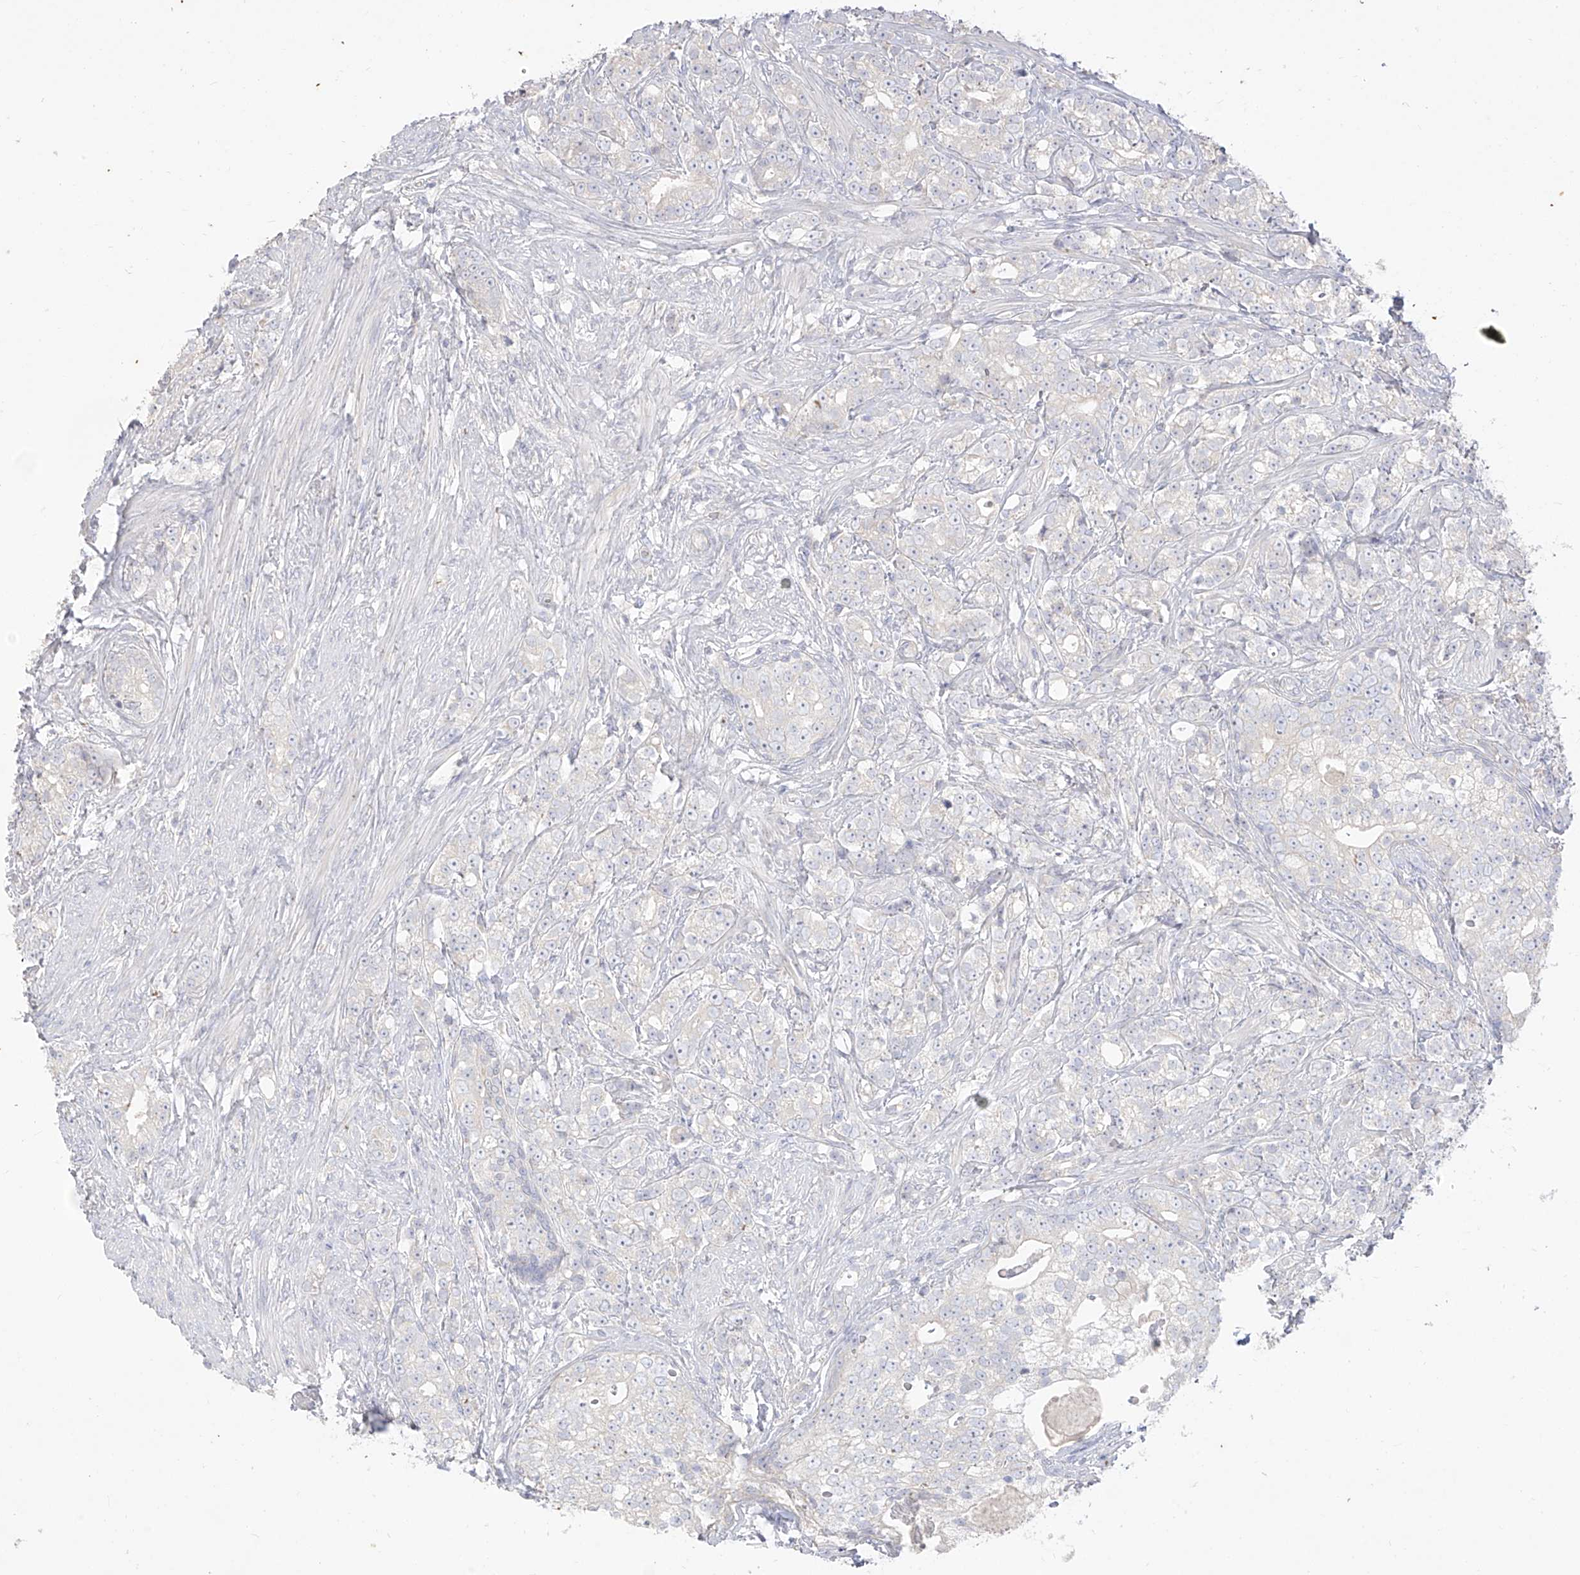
{"staining": {"intensity": "negative", "quantity": "none", "location": "none"}, "tissue": "prostate cancer", "cell_type": "Tumor cells", "image_type": "cancer", "snomed": [{"axis": "morphology", "description": "Adenocarcinoma, High grade"}, {"axis": "topography", "description": "Prostate"}], "caption": "Tumor cells are negative for brown protein staining in prostate cancer. The staining is performed using DAB (3,3'-diaminobenzidine) brown chromogen with nuclei counter-stained in using hematoxylin.", "gene": "ARHGEF40", "patient": {"sex": "male", "age": 69}}